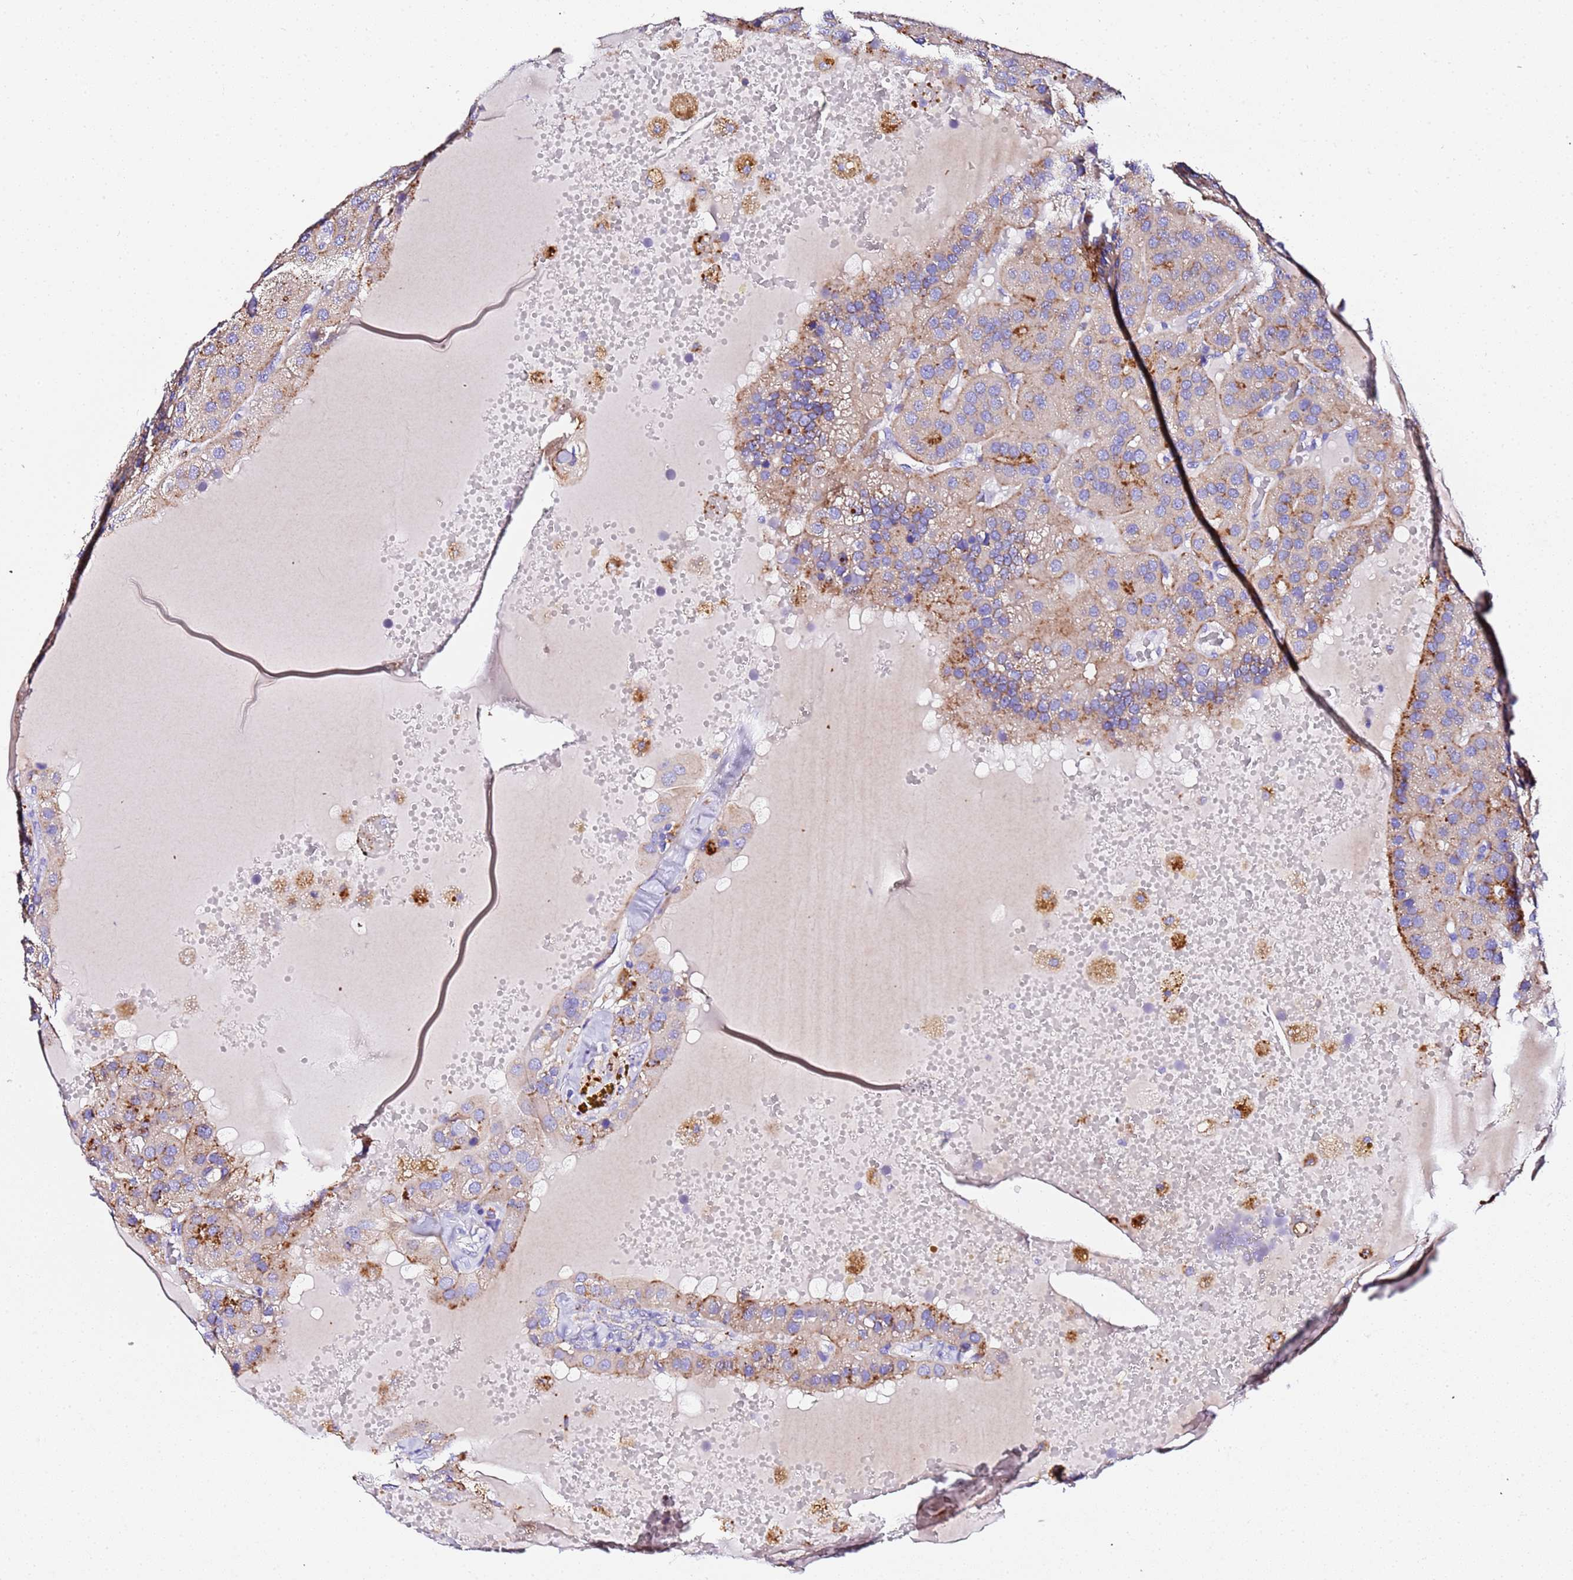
{"staining": {"intensity": "moderate", "quantity": "<25%", "location": "cytoplasmic/membranous"}, "tissue": "parathyroid gland", "cell_type": "Glandular cells", "image_type": "normal", "snomed": [{"axis": "morphology", "description": "Normal tissue, NOS"}, {"axis": "morphology", "description": "Adenoma, NOS"}, {"axis": "topography", "description": "Parathyroid gland"}], "caption": "Immunohistochemistry (IHC) of normal parathyroid gland reveals low levels of moderate cytoplasmic/membranous staining in about <25% of glandular cells. (DAB (3,3'-diaminobenzidine) IHC, brown staining for protein, blue staining for nuclei).", "gene": "VTI1B", "patient": {"sex": "female", "age": 86}}